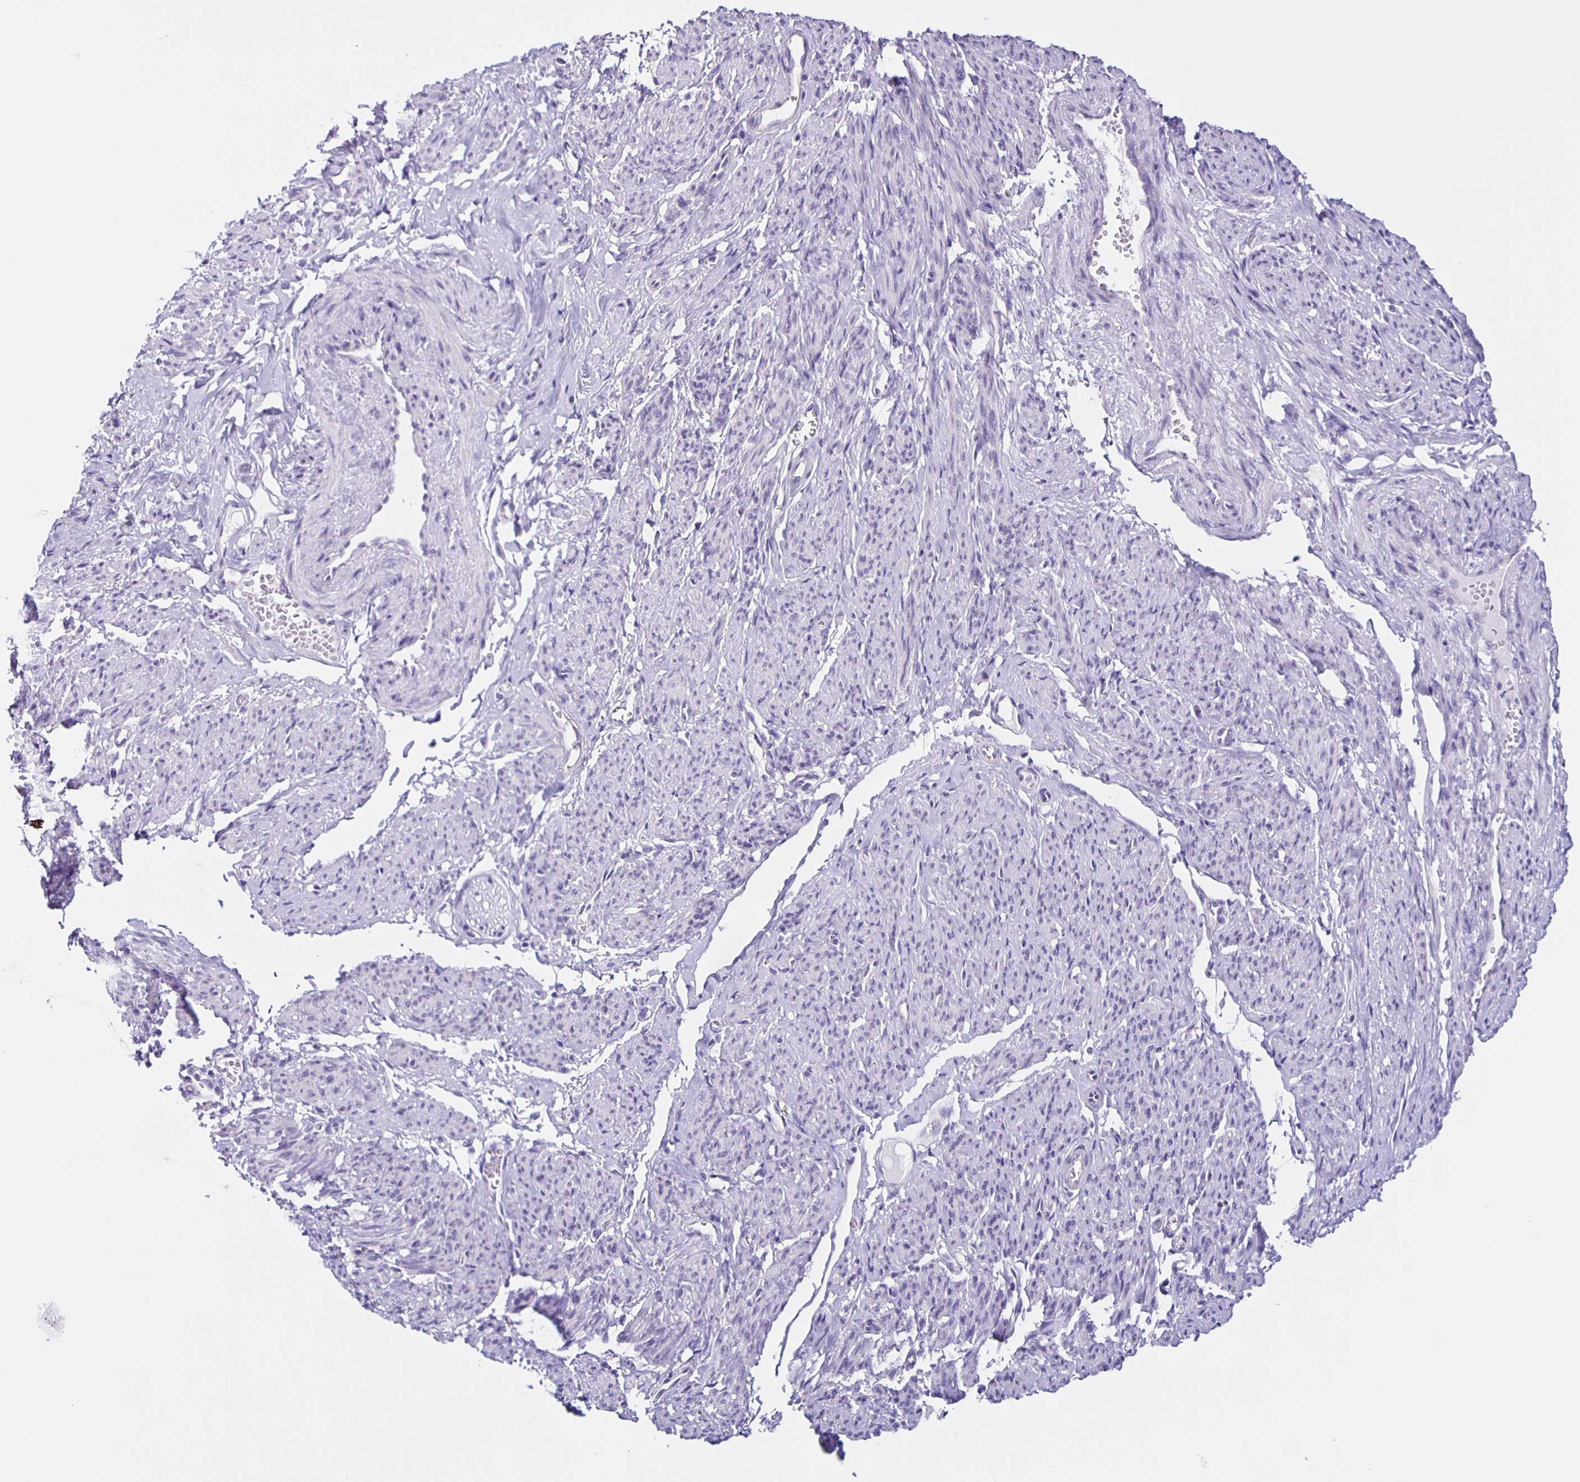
{"staining": {"intensity": "negative", "quantity": "none", "location": "none"}, "tissue": "smooth muscle", "cell_type": "Smooth muscle cells", "image_type": "normal", "snomed": [{"axis": "morphology", "description": "Normal tissue, NOS"}, {"axis": "topography", "description": "Smooth muscle"}], "caption": "Smooth muscle cells show no significant protein expression in unremarkable smooth muscle. The staining was performed using DAB (3,3'-diaminobenzidine) to visualize the protein expression in brown, while the nuclei were stained in blue with hematoxylin (Magnification: 20x).", "gene": "SLC12A3", "patient": {"sex": "female", "age": 65}}